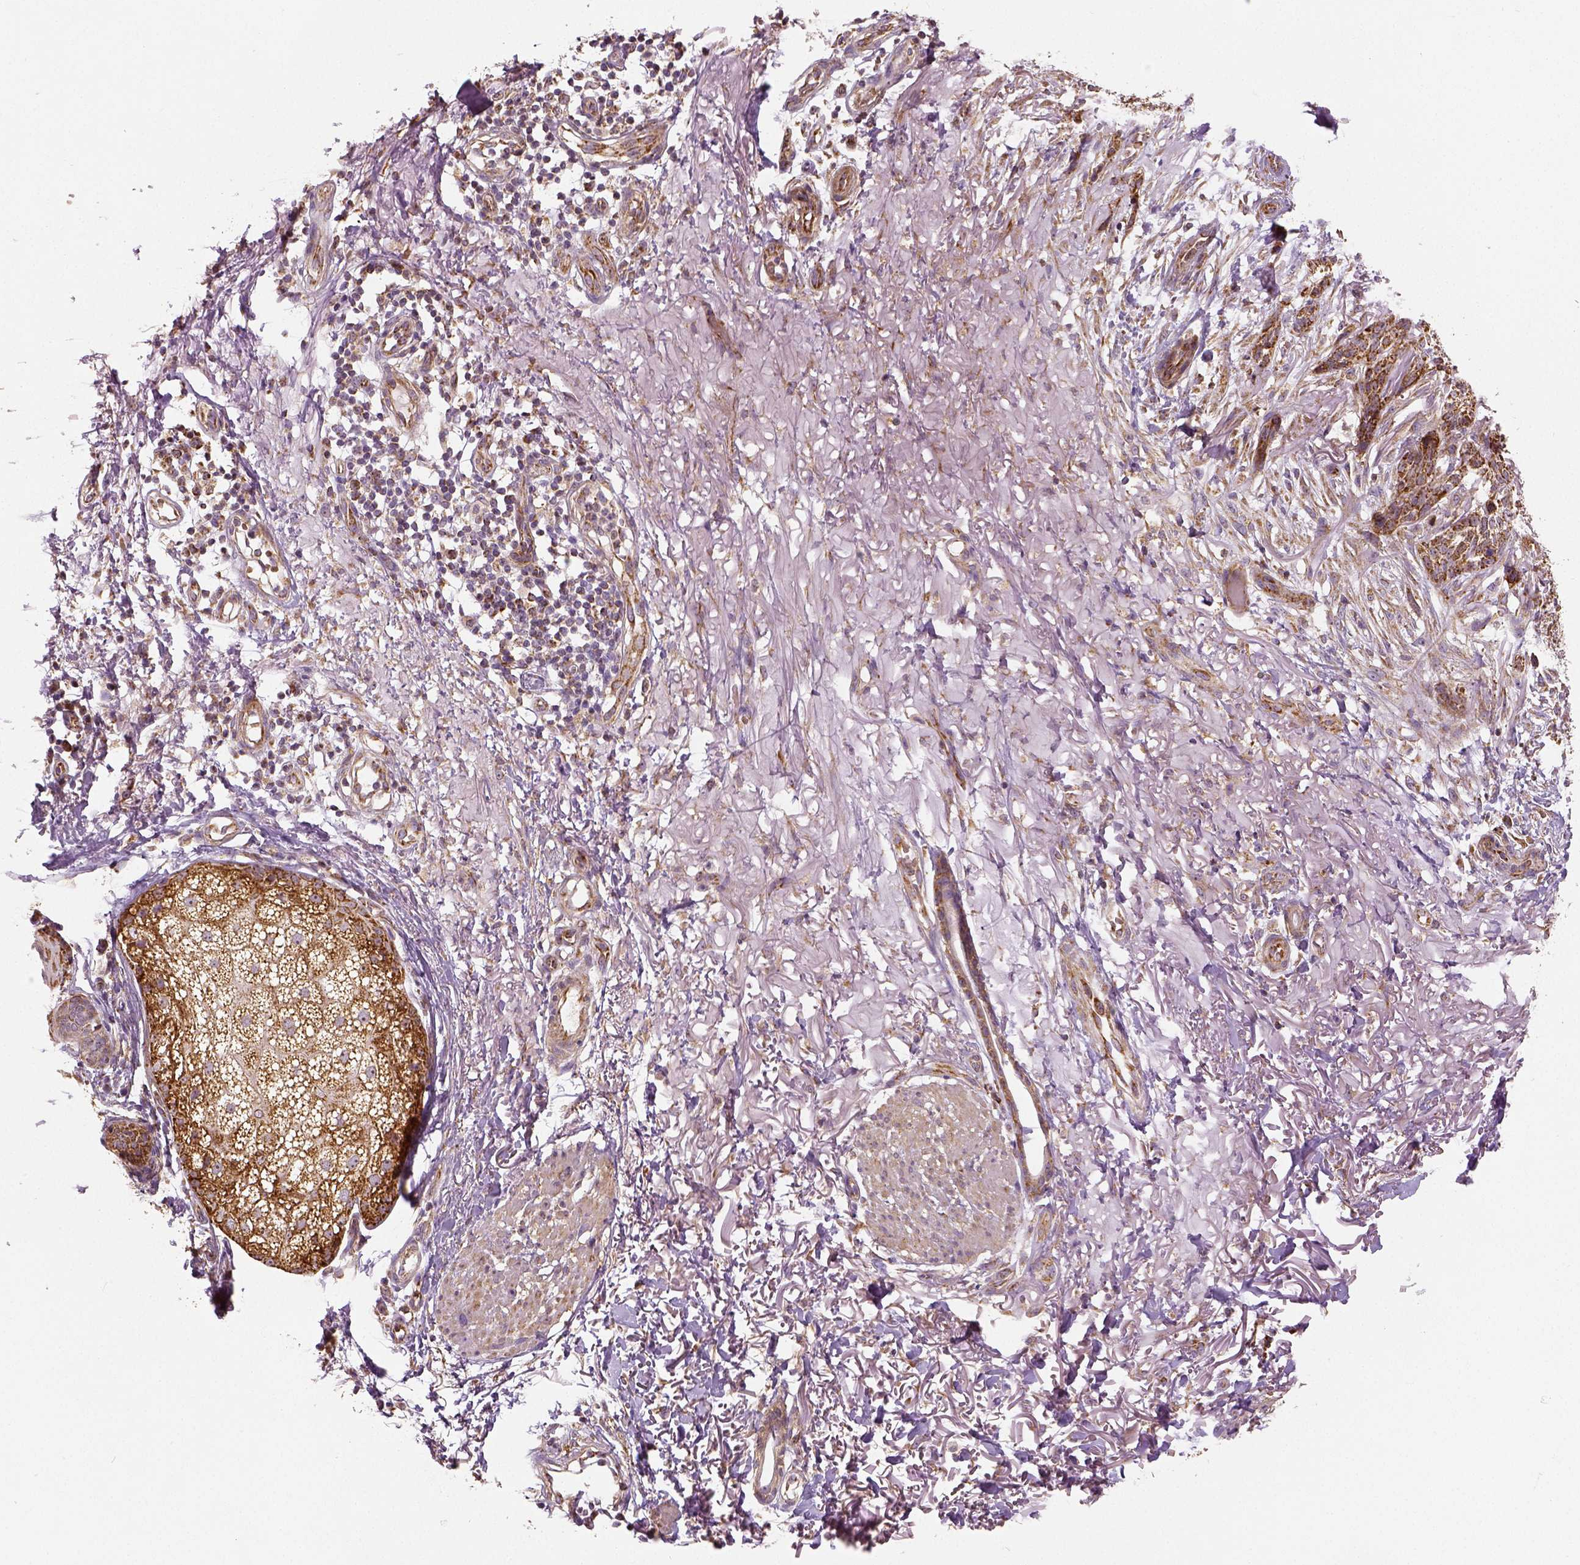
{"staining": {"intensity": "moderate", "quantity": ">75%", "location": "cytoplasmic/membranous"}, "tissue": "skin cancer", "cell_type": "Tumor cells", "image_type": "cancer", "snomed": [{"axis": "morphology", "description": "Basal cell carcinoma"}, {"axis": "topography", "description": "Skin"}], "caption": "This histopathology image reveals basal cell carcinoma (skin) stained with immunohistochemistry to label a protein in brown. The cytoplasmic/membranous of tumor cells show moderate positivity for the protein. Nuclei are counter-stained blue.", "gene": "PGAM5", "patient": {"sex": "male", "age": 74}}